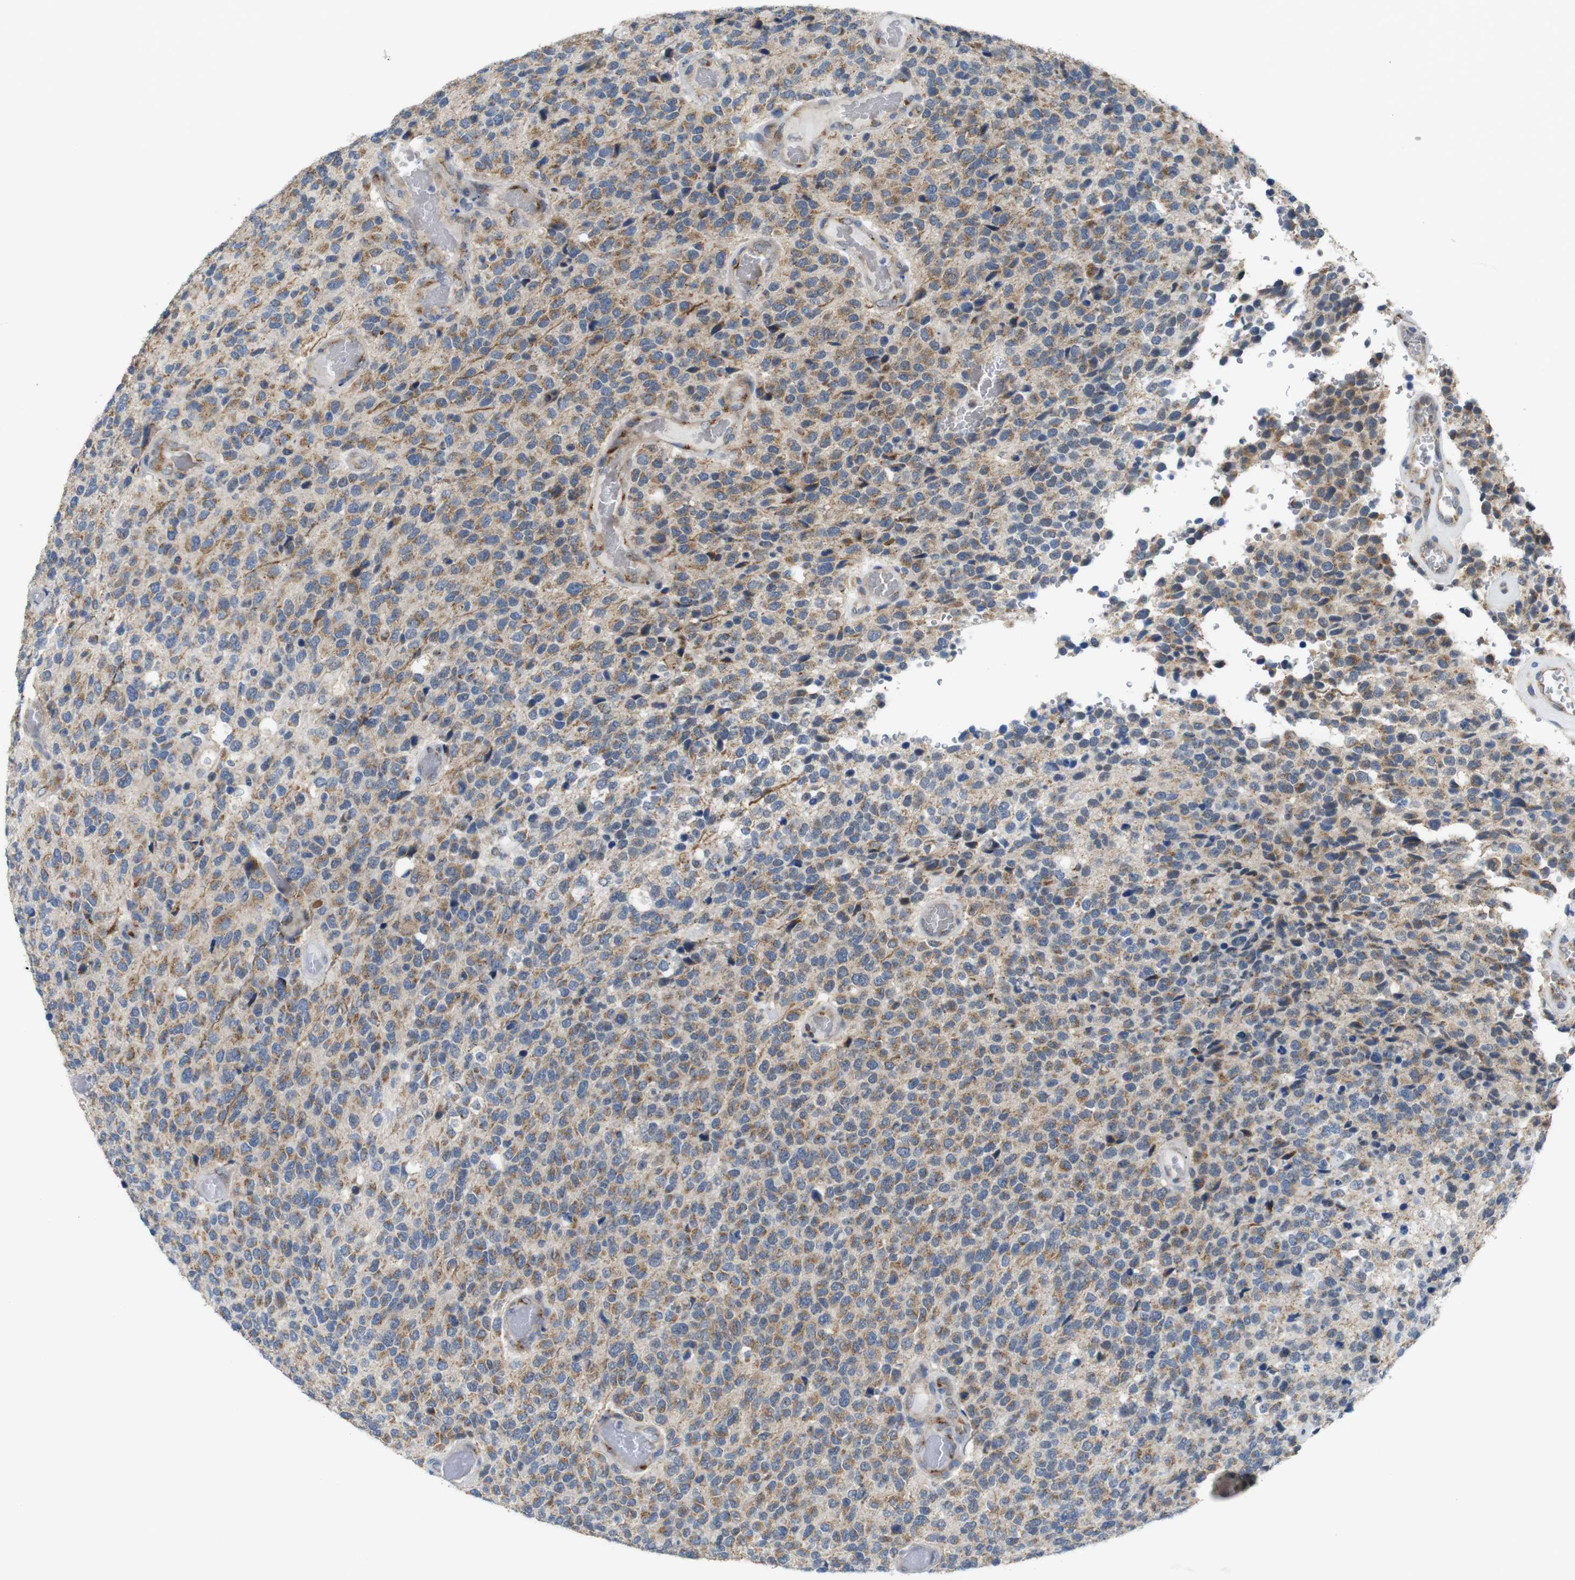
{"staining": {"intensity": "moderate", "quantity": ">75%", "location": "cytoplasmic/membranous"}, "tissue": "glioma", "cell_type": "Tumor cells", "image_type": "cancer", "snomed": [{"axis": "morphology", "description": "Glioma, malignant, High grade"}, {"axis": "topography", "description": "pancreas cauda"}], "caption": "Tumor cells show medium levels of moderate cytoplasmic/membranous expression in approximately >75% of cells in malignant glioma (high-grade).", "gene": "EFCAB14", "patient": {"sex": "male", "age": 60}}